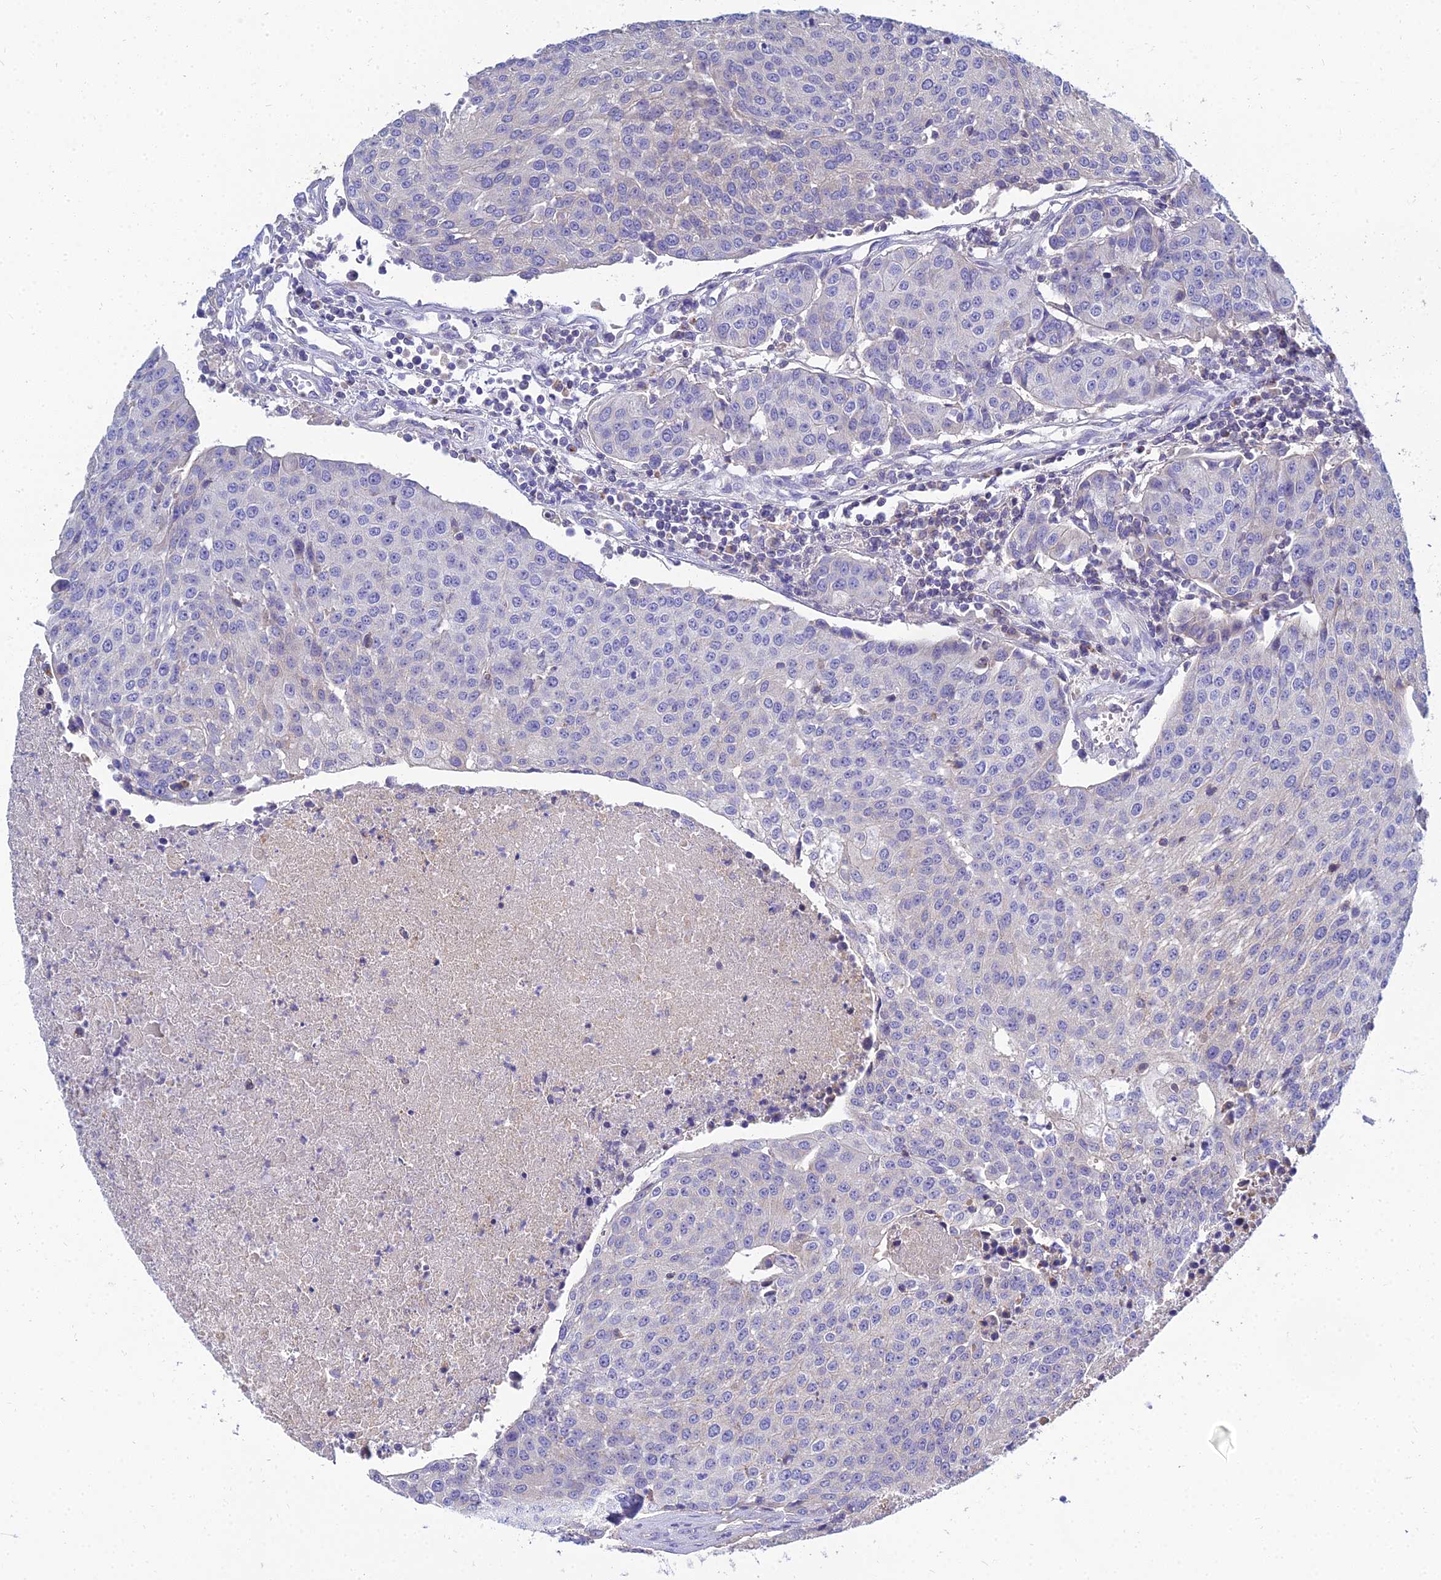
{"staining": {"intensity": "moderate", "quantity": "<25%", "location": "cytoplasmic/membranous"}, "tissue": "urothelial cancer", "cell_type": "Tumor cells", "image_type": "cancer", "snomed": [{"axis": "morphology", "description": "Urothelial carcinoma, High grade"}, {"axis": "topography", "description": "Urinary bladder"}], "caption": "Protein staining displays moderate cytoplasmic/membranous expression in about <25% of tumor cells in urothelial carcinoma (high-grade).", "gene": "NPY", "patient": {"sex": "female", "age": 85}}